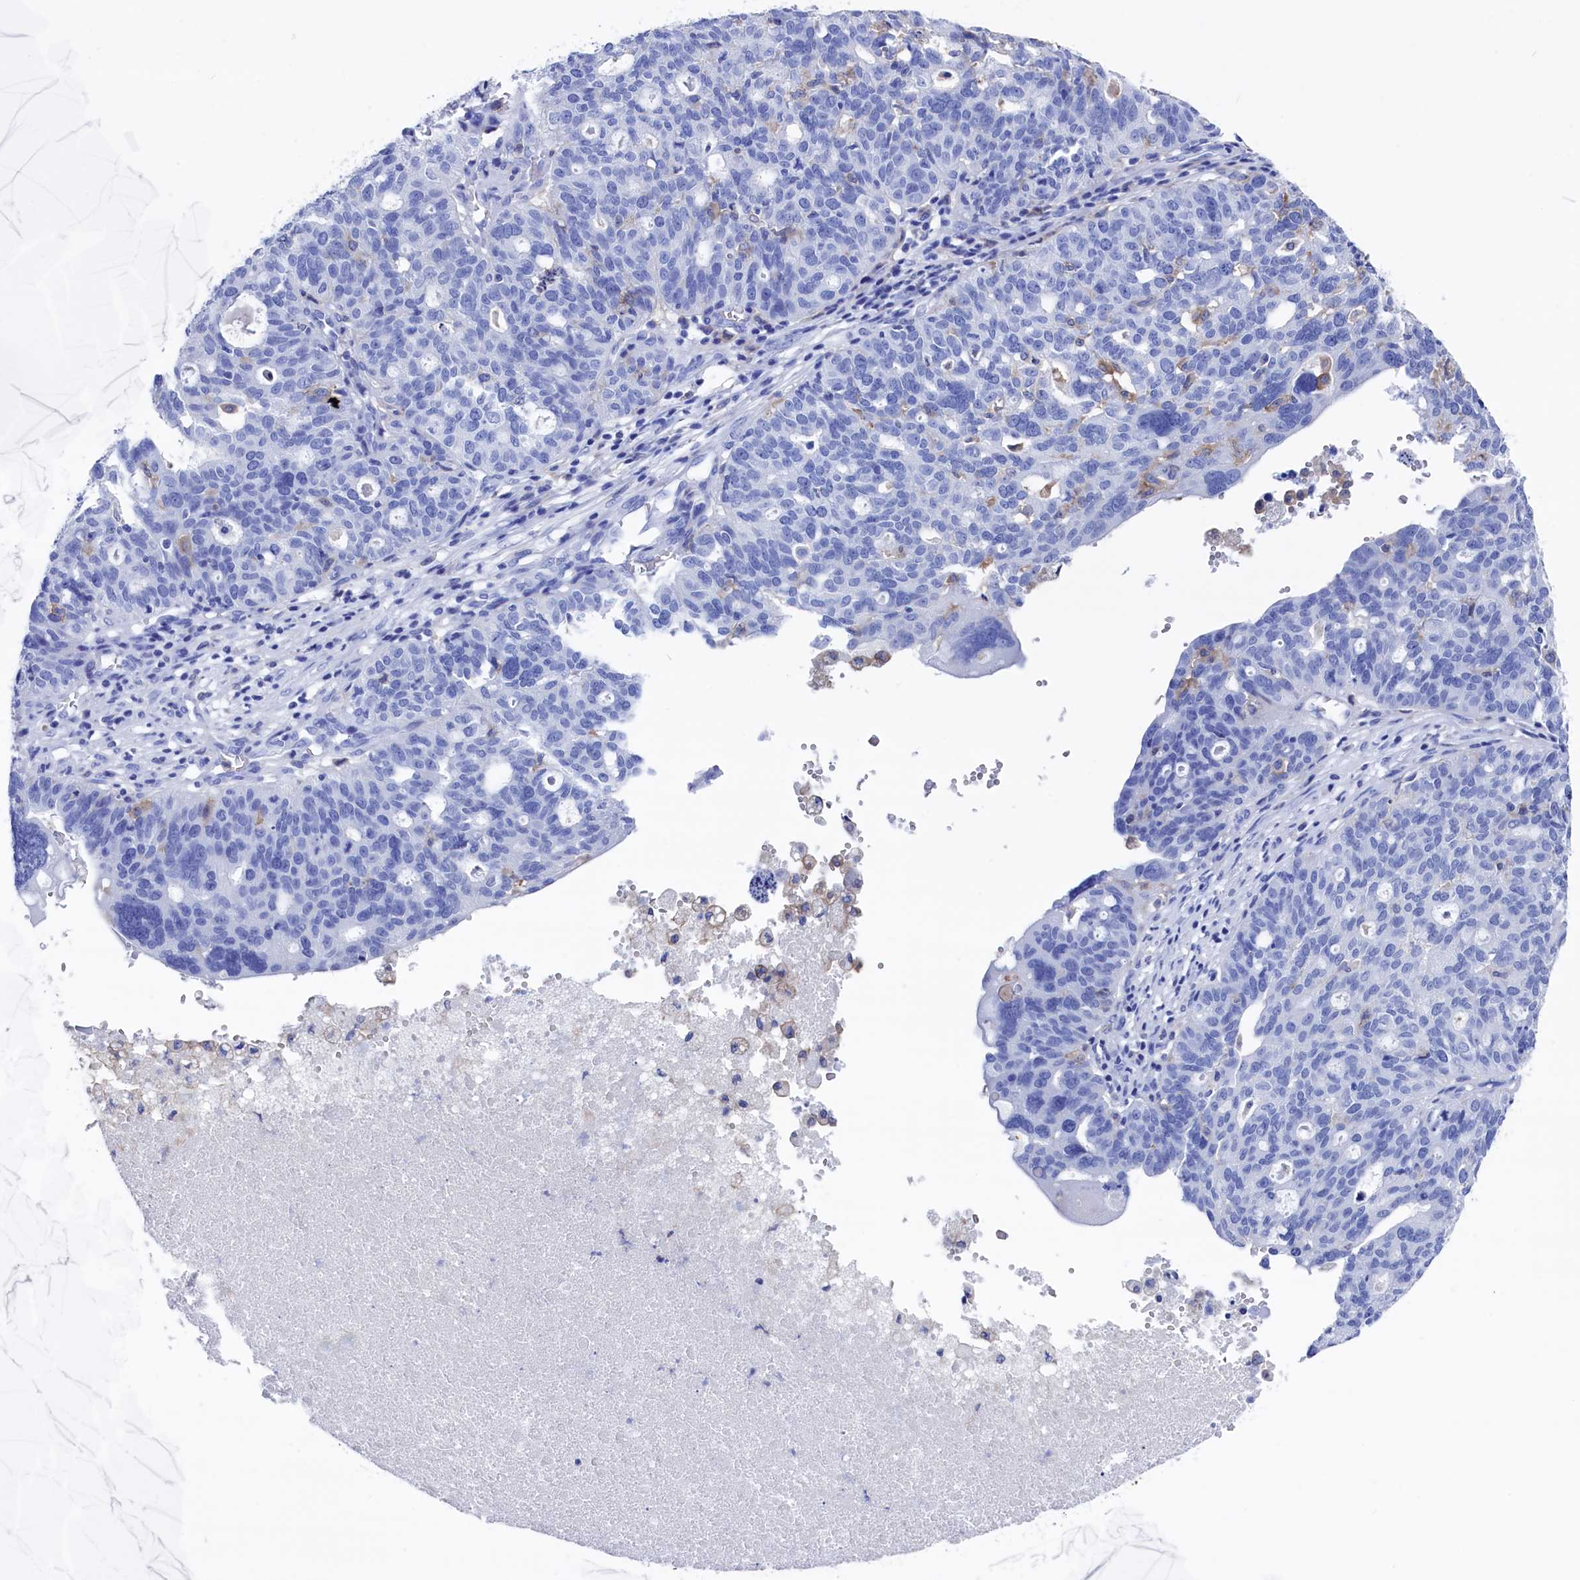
{"staining": {"intensity": "negative", "quantity": "none", "location": "none"}, "tissue": "ovarian cancer", "cell_type": "Tumor cells", "image_type": "cancer", "snomed": [{"axis": "morphology", "description": "Cystadenocarcinoma, serous, NOS"}, {"axis": "topography", "description": "Ovary"}], "caption": "This image is of serous cystadenocarcinoma (ovarian) stained with immunohistochemistry (IHC) to label a protein in brown with the nuclei are counter-stained blue. There is no staining in tumor cells.", "gene": "TYROBP", "patient": {"sex": "female", "age": 59}}